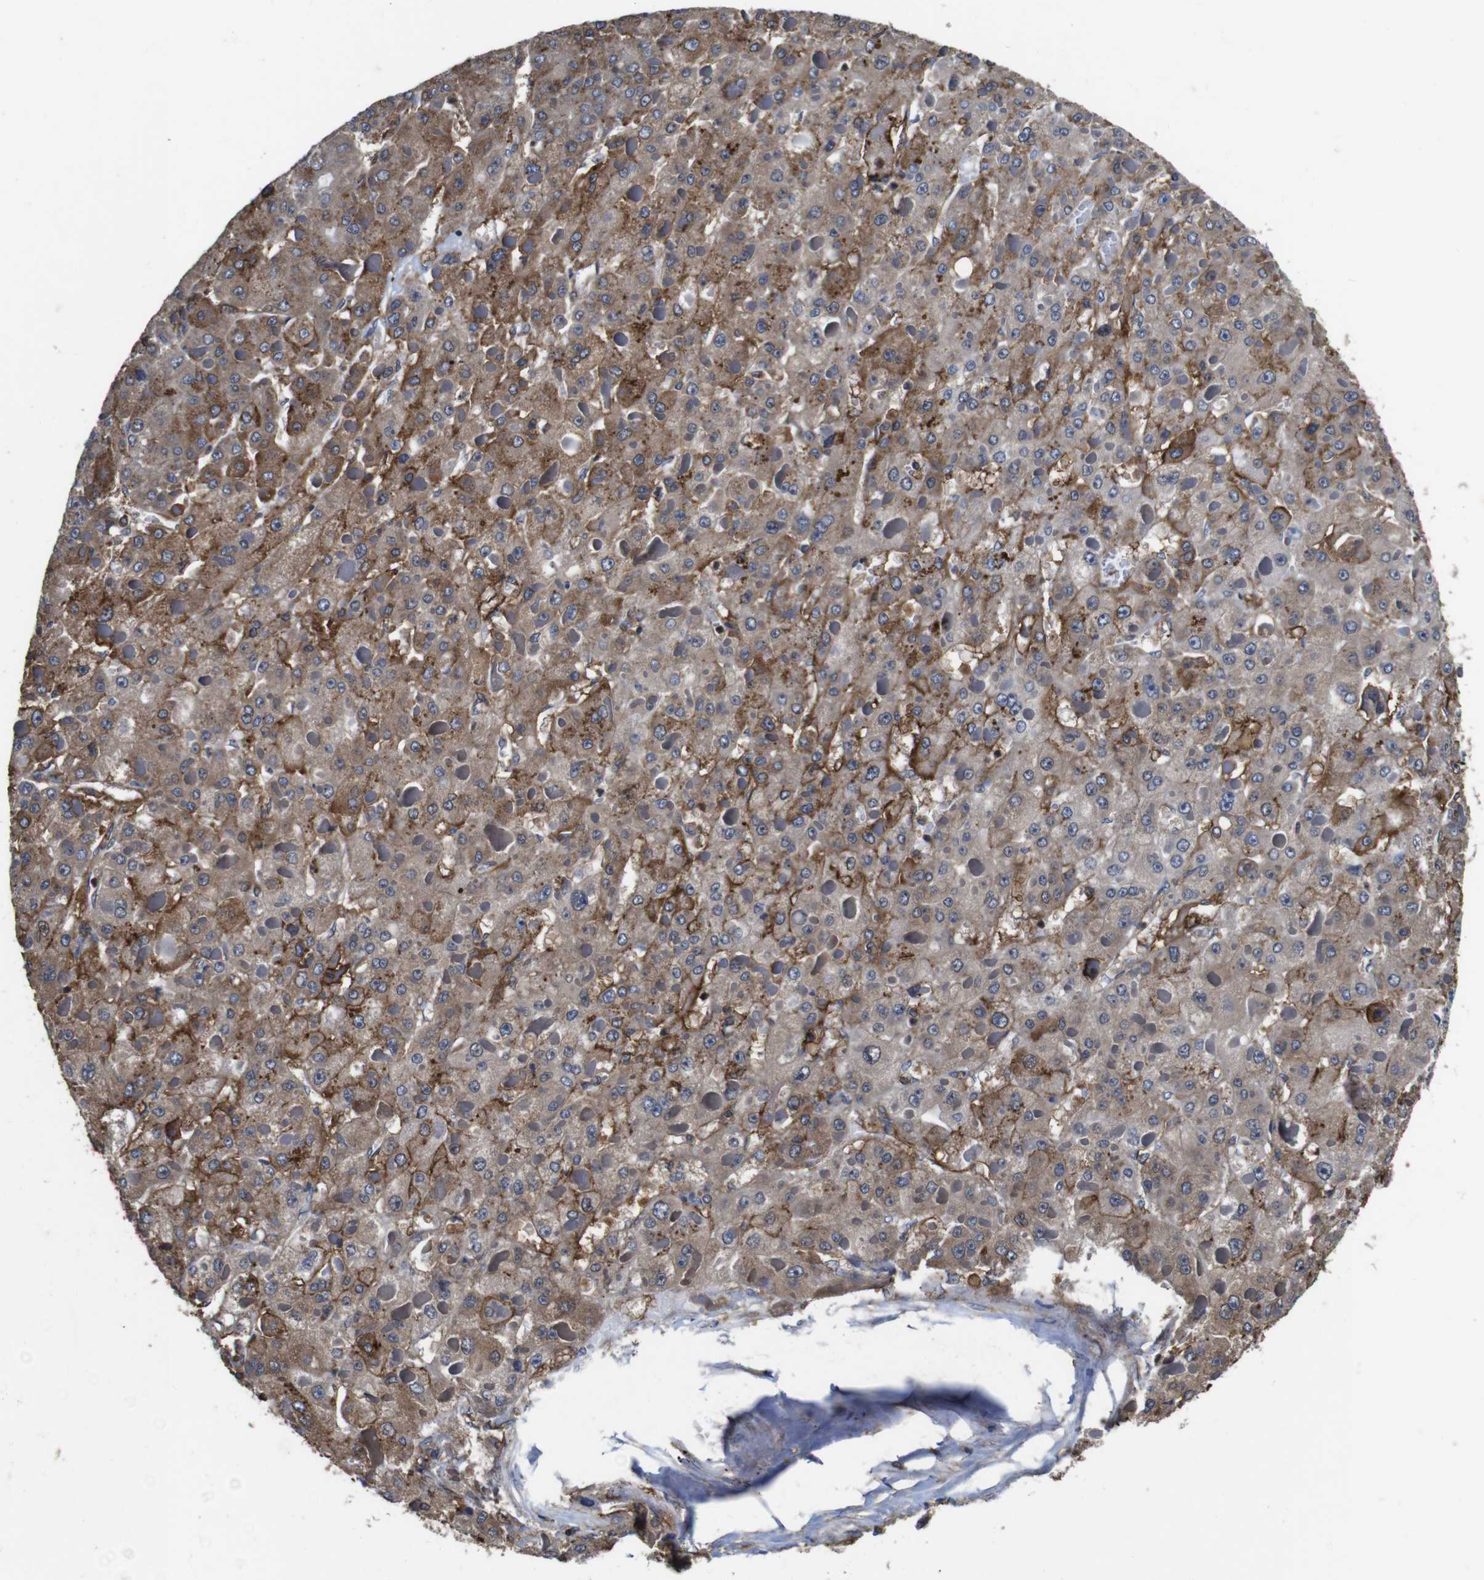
{"staining": {"intensity": "moderate", "quantity": ">75%", "location": "cytoplasmic/membranous"}, "tissue": "liver cancer", "cell_type": "Tumor cells", "image_type": "cancer", "snomed": [{"axis": "morphology", "description": "Carcinoma, Hepatocellular, NOS"}, {"axis": "topography", "description": "Liver"}], "caption": "High-magnification brightfield microscopy of liver cancer (hepatocellular carcinoma) stained with DAB (3,3'-diaminobenzidine) (brown) and counterstained with hematoxylin (blue). tumor cells exhibit moderate cytoplasmic/membranous staining is appreciated in about>75% of cells. (Stains: DAB in brown, nuclei in blue, Microscopy: brightfield microscopy at high magnification).", "gene": "PI4KA", "patient": {"sex": "female", "age": 73}}